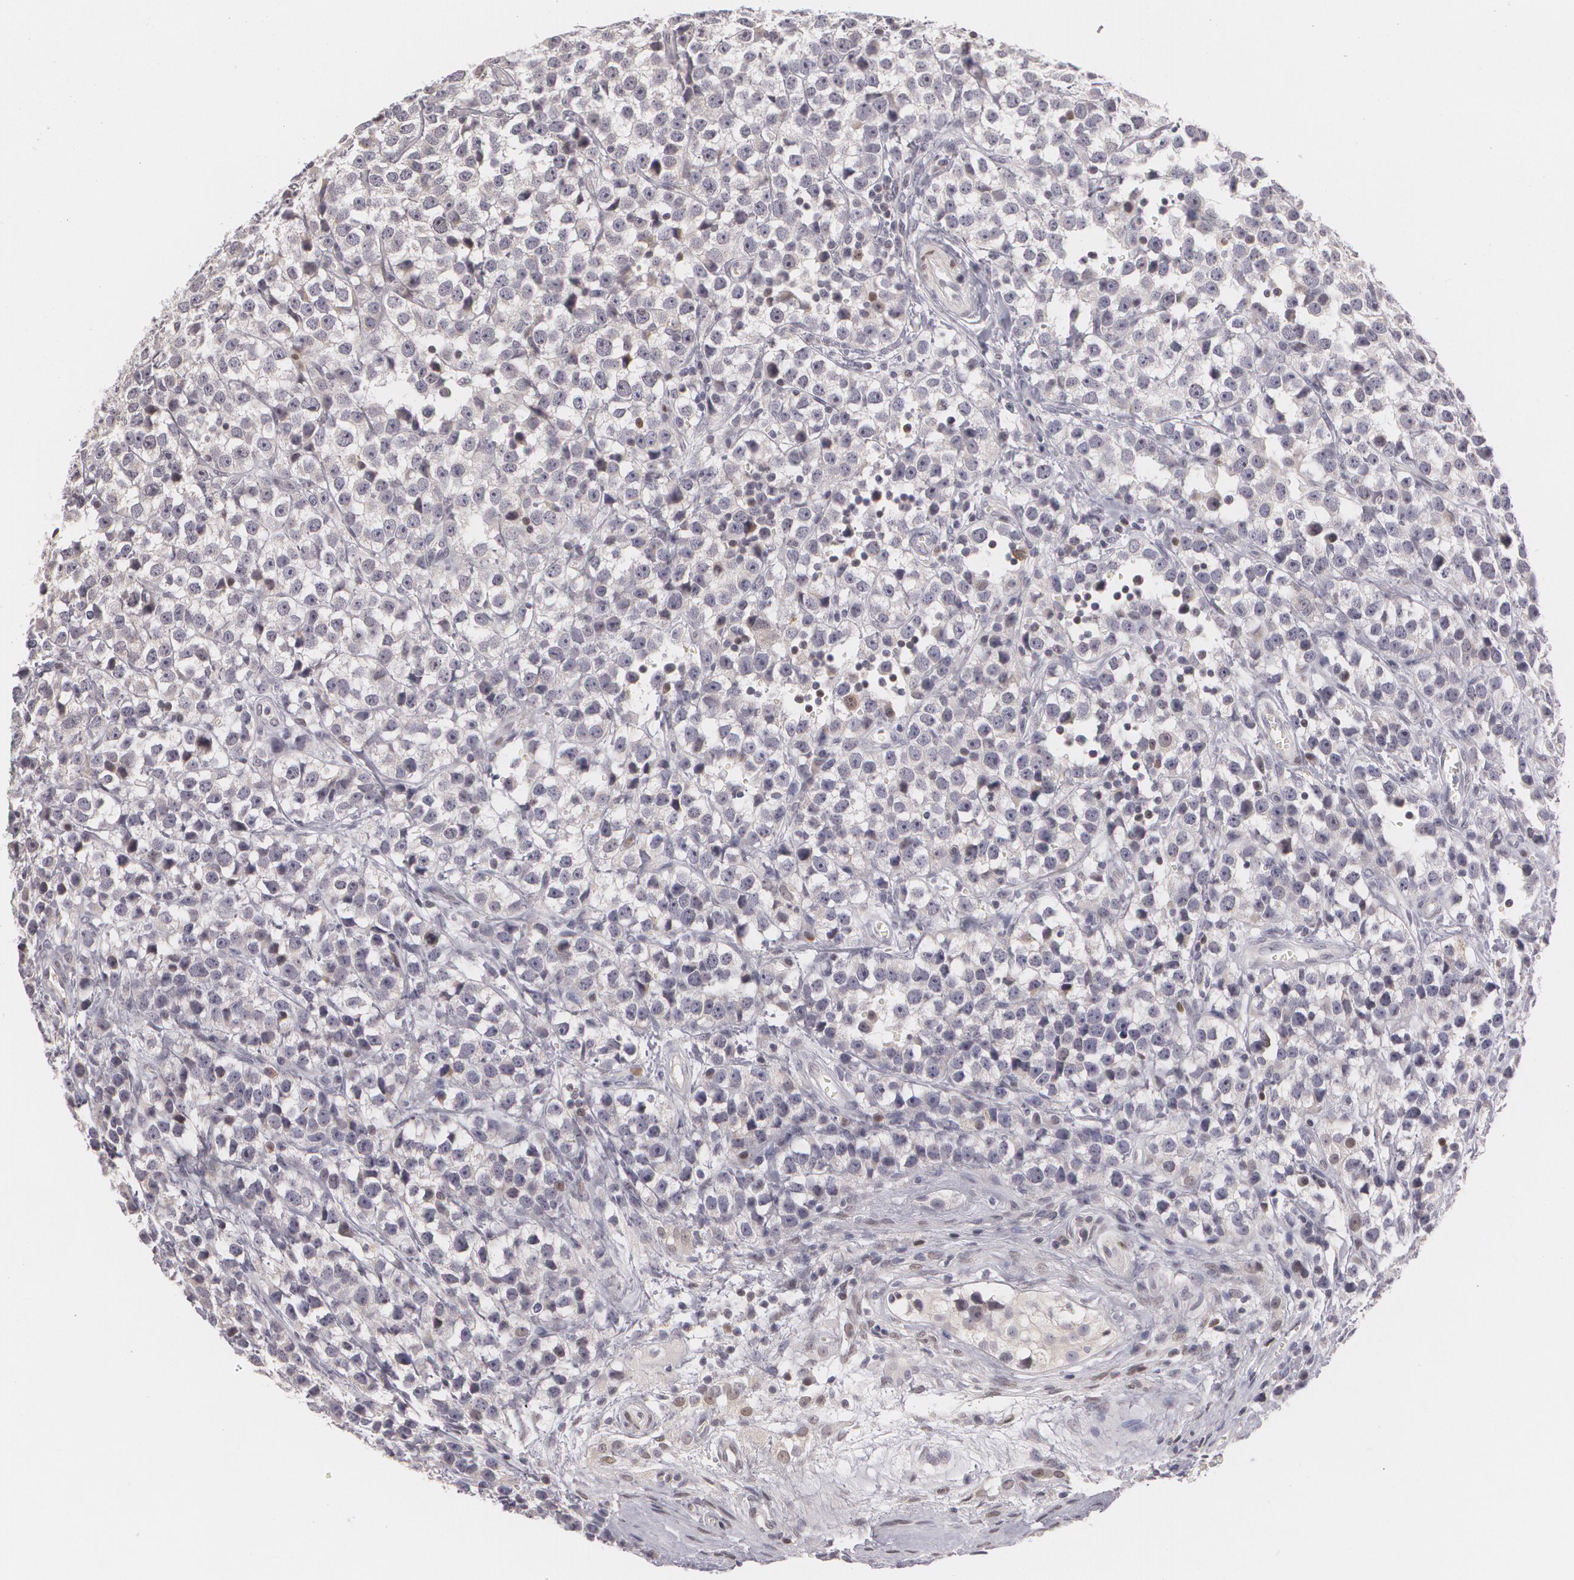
{"staining": {"intensity": "negative", "quantity": "none", "location": "none"}, "tissue": "testis cancer", "cell_type": "Tumor cells", "image_type": "cancer", "snomed": [{"axis": "morphology", "description": "Seminoma, NOS"}, {"axis": "topography", "description": "Testis"}], "caption": "An image of human seminoma (testis) is negative for staining in tumor cells. Nuclei are stained in blue.", "gene": "ZBTB16", "patient": {"sex": "male", "age": 25}}